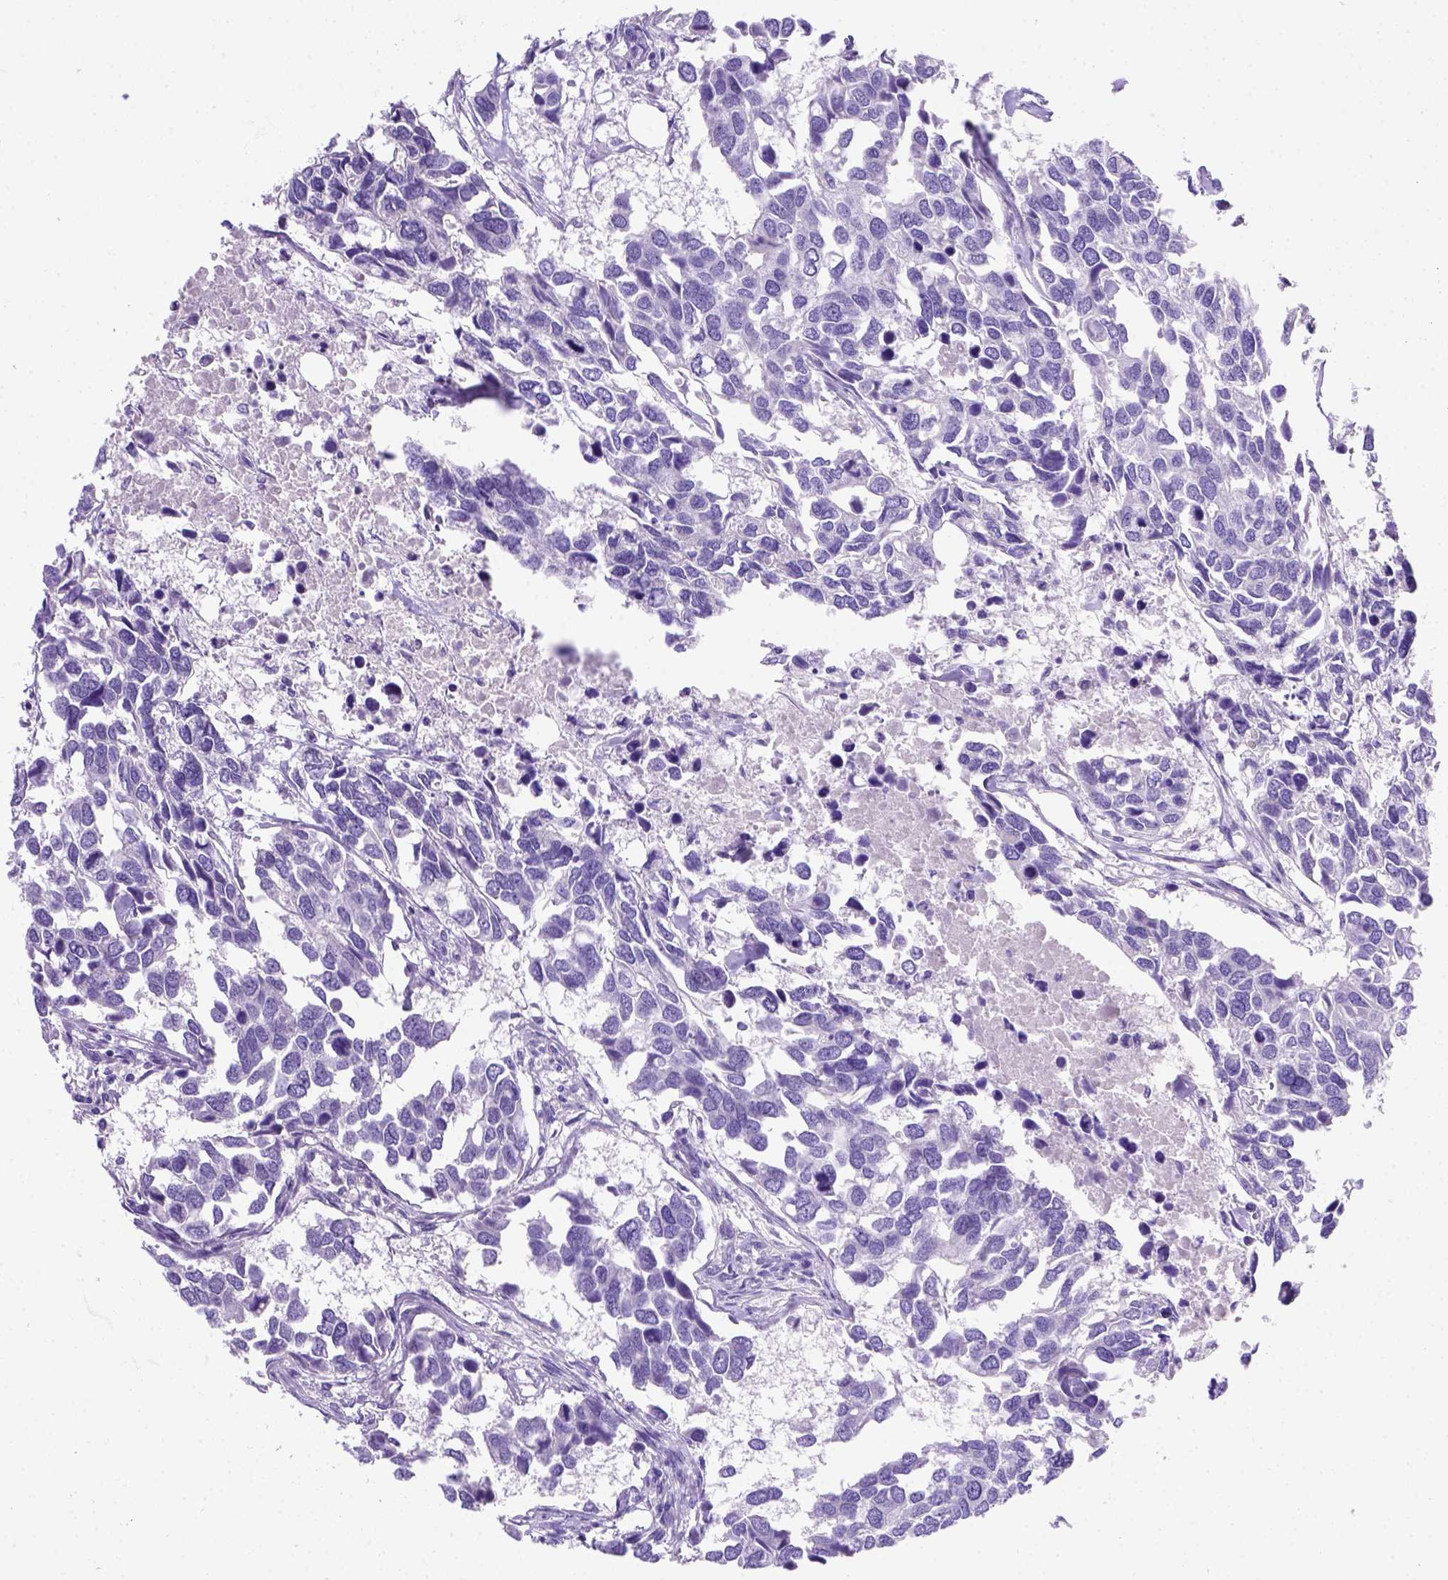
{"staining": {"intensity": "negative", "quantity": "none", "location": "none"}, "tissue": "breast cancer", "cell_type": "Tumor cells", "image_type": "cancer", "snomed": [{"axis": "morphology", "description": "Duct carcinoma"}, {"axis": "topography", "description": "Breast"}], "caption": "DAB immunohistochemical staining of breast cancer (intraductal carcinoma) demonstrates no significant staining in tumor cells.", "gene": "FOXI1", "patient": {"sex": "female", "age": 83}}